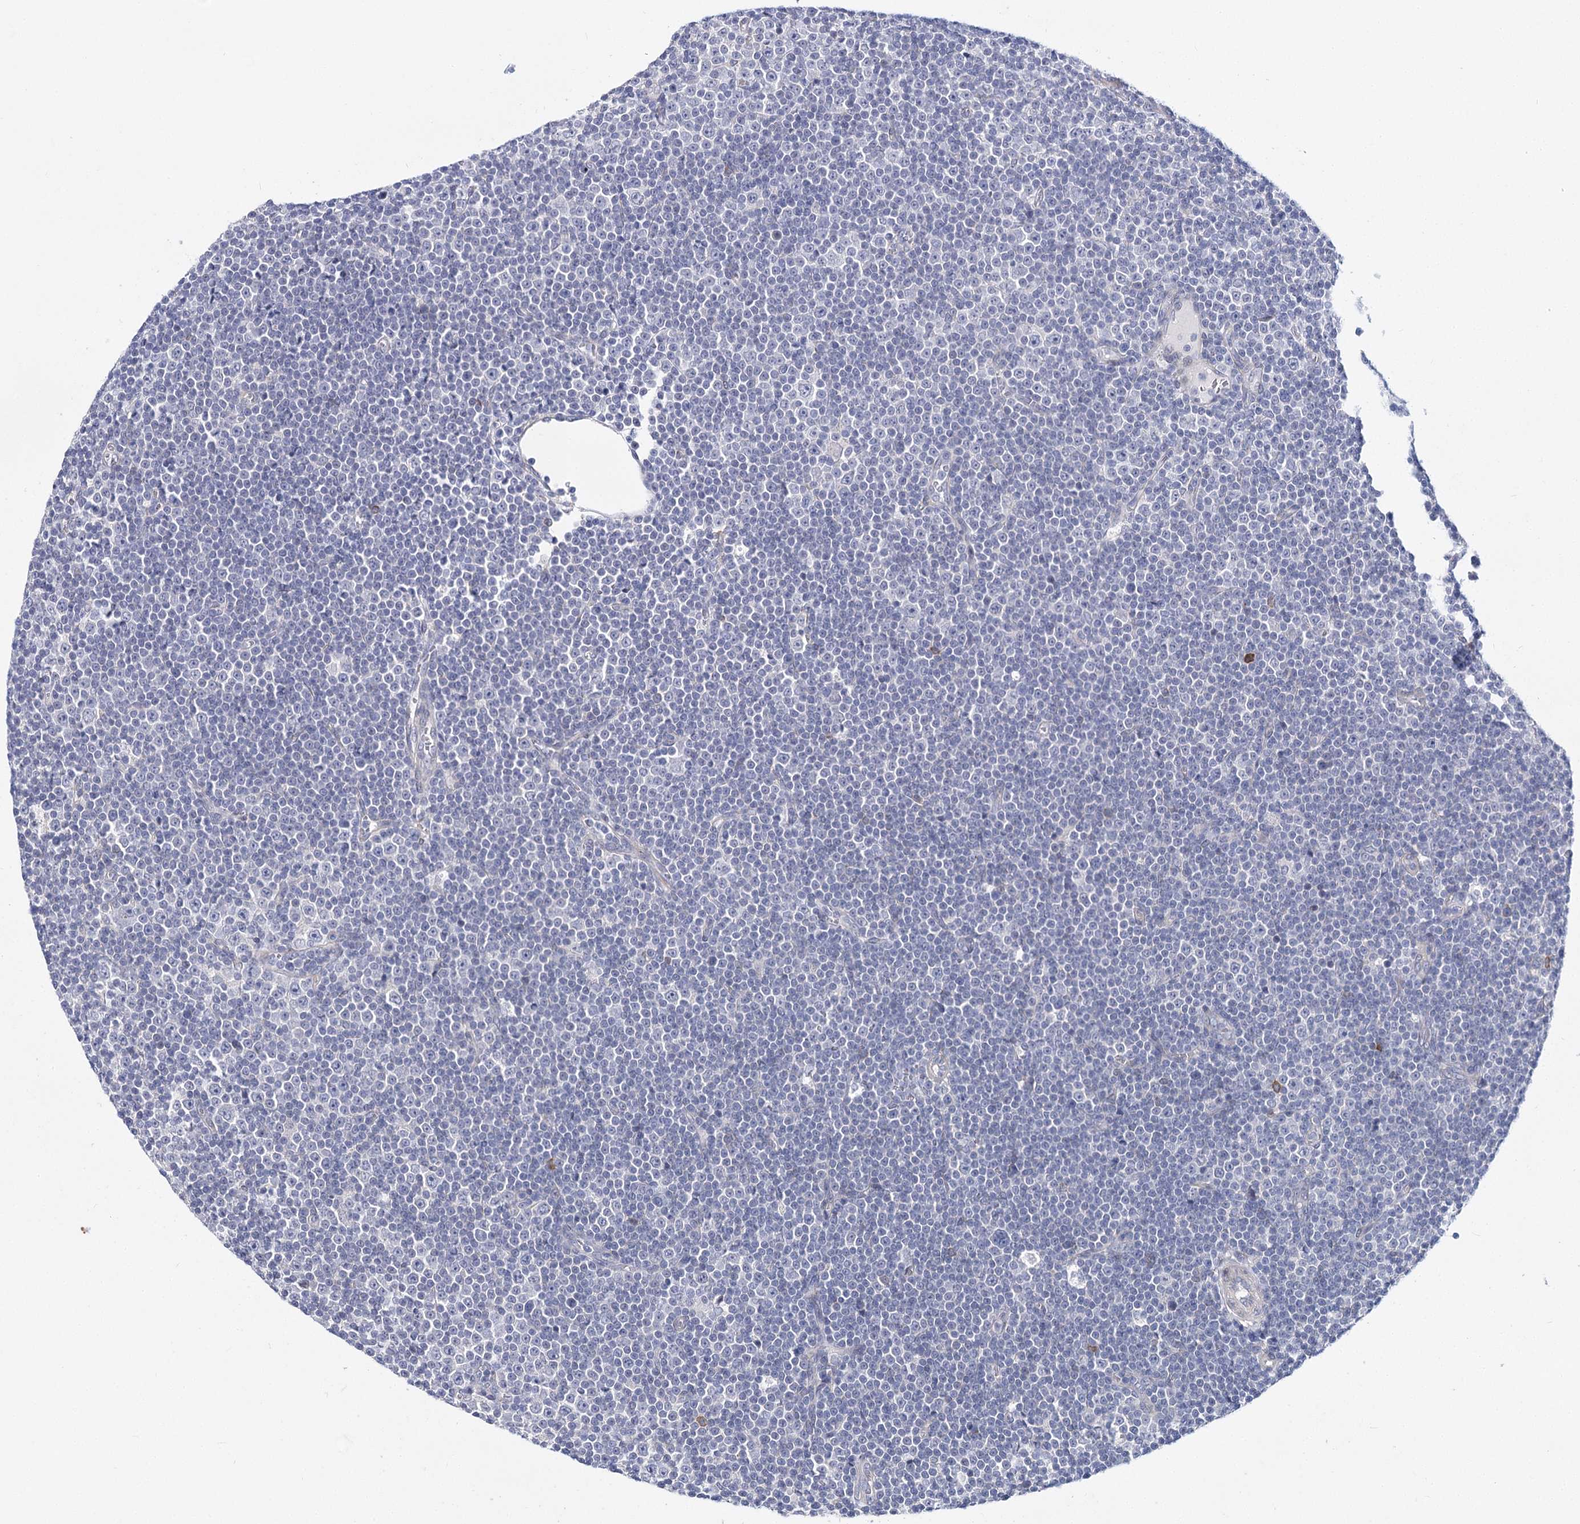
{"staining": {"intensity": "negative", "quantity": "none", "location": "none"}, "tissue": "lymphoma", "cell_type": "Tumor cells", "image_type": "cancer", "snomed": [{"axis": "morphology", "description": "Malignant lymphoma, non-Hodgkin's type, Low grade"}, {"axis": "topography", "description": "Lymph node"}], "caption": "DAB (3,3'-diaminobenzidine) immunohistochemical staining of lymphoma shows no significant staining in tumor cells.", "gene": "TEX12", "patient": {"sex": "female", "age": 67}}